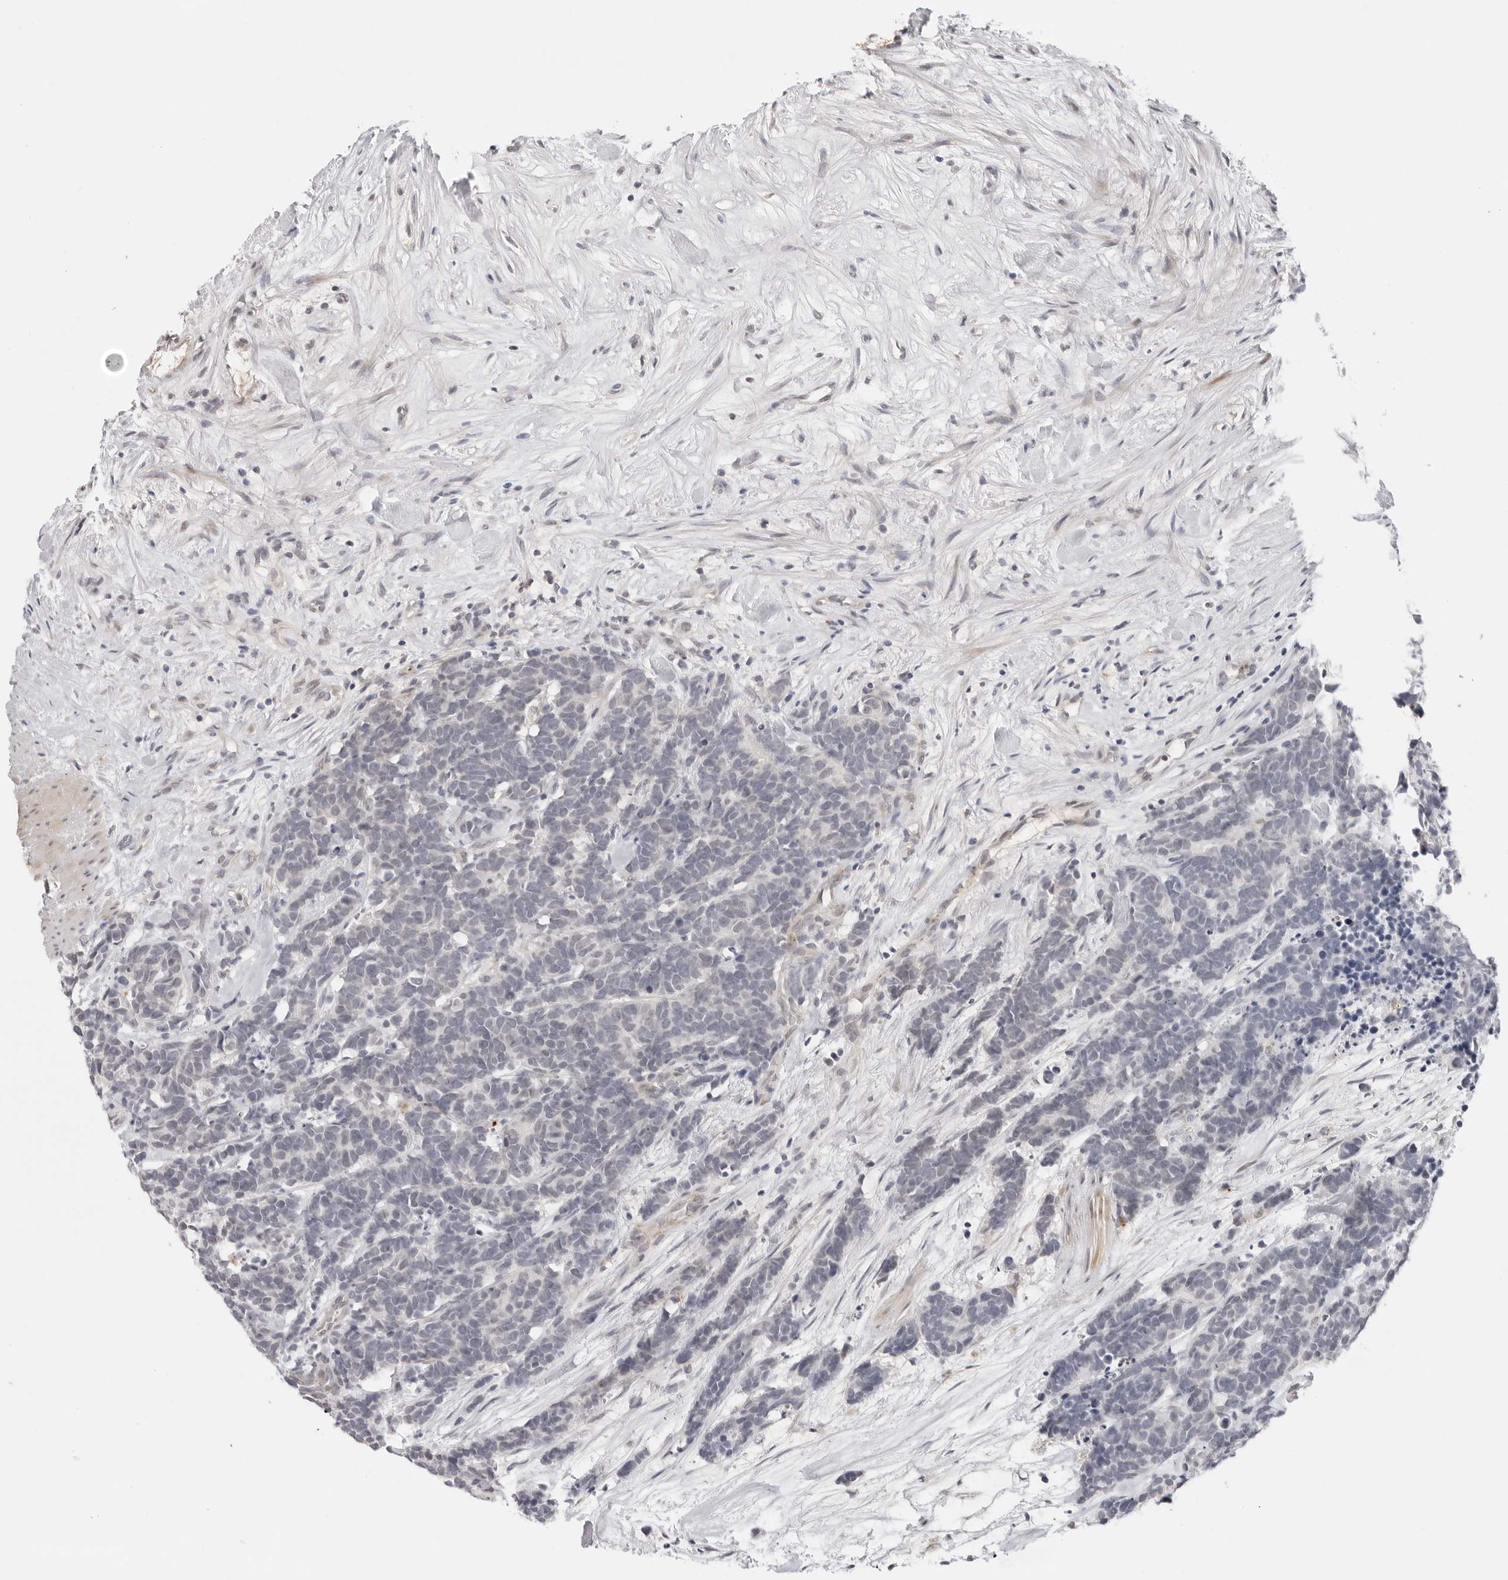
{"staining": {"intensity": "negative", "quantity": "none", "location": "none"}, "tissue": "carcinoid", "cell_type": "Tumor cells", "image_type": "cancer", "snomed": [{"axis": "morphology", "description": "Carcinoma, NOS"}, {"axis": "morphology", "description": "Carcinoid, malignant, NOS"}, {"axis": "topography", "description": "Urinary bladder"}], "caption": "Immunohistochemical staining of carcinoid (malignant) exhibits no significant expression in tumor cells.", "gene": "STRADB", "patient": {"sex": "male", "age": 57}}